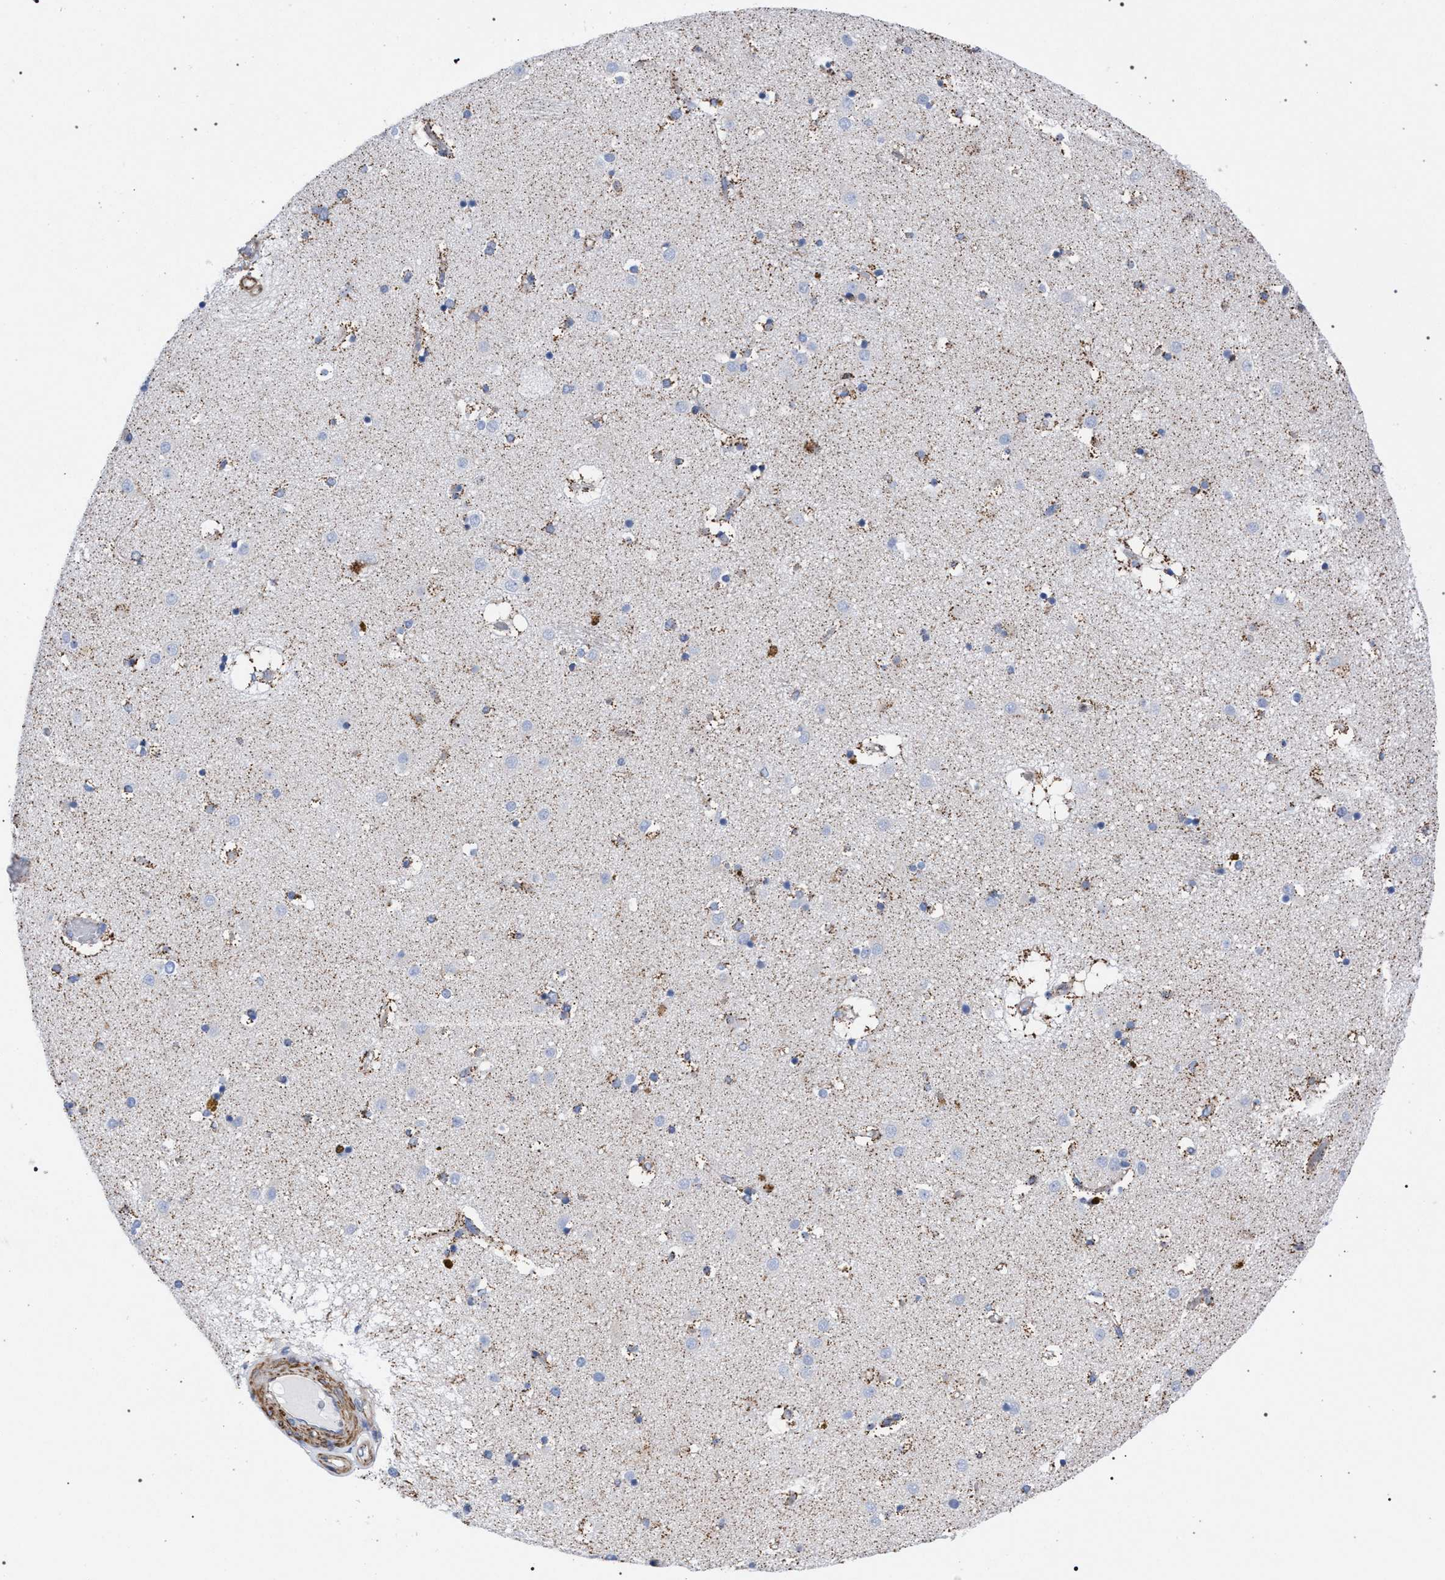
{"staining": {"intensity": "moderate", "quantity": "25%-75%", "location": "cytoplasmic/membranous"}, "tissue": "caudate", "cell_type": "Glial cells", "image_type": "normal", "snomed": [{"axis": "morphology", "description": "Normal tissue, NOS"}, {"axis": "topography", "description": "Lateral ventricle wall"}], "caption": "Immunohistochemistry (DAB (3,3'-diaminobenzidine)) staining of benign caudate shows moderate cytoplasmic/membranous protein positivity in approximately 25%-75% of glial cells.", "gene": "ACADS", "patient": {"sex": "male", "age": 70}}